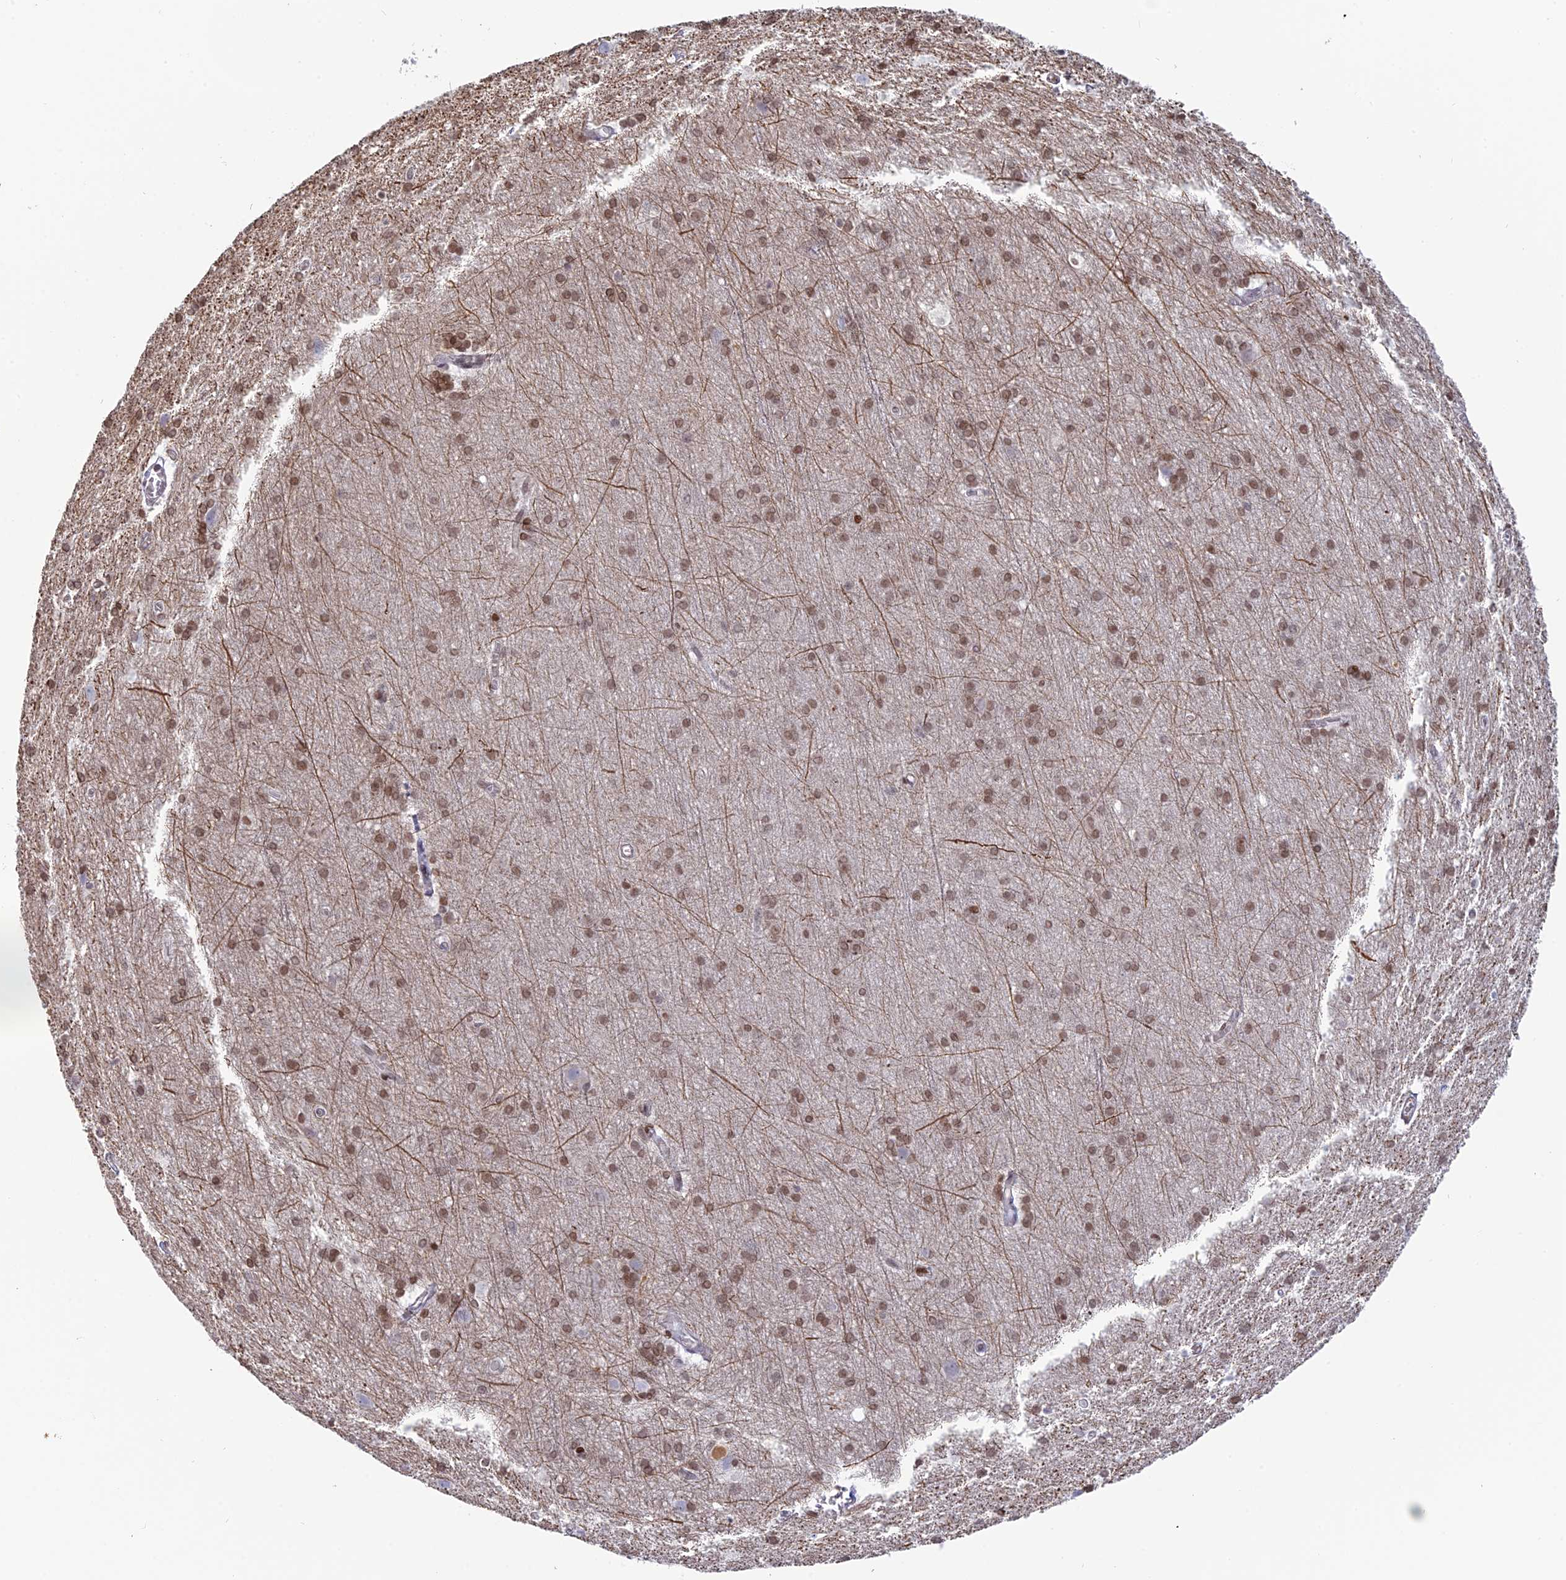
{"staining": {"intensity": "moderate", "quantity": "25%-75%", "location": "cytoplasmic/membranous"}, "tissue": "cerebral cortex", "cell_type": "Endothelial cells", "image_type": "normal", "snomed": [{"axis": "morphology", "description": "Normal tissue, NOS"}, {"axis": "topography", "description": "Cerebral cortex"}], "caption": "A histopathology image of human cerebral cortex stained for a protein demonstrates moderate cytoplasmic/membranous brown staining in endothelial cells.", "gene": "APOBR", "patient": {"sex": "male", "age": 54}}